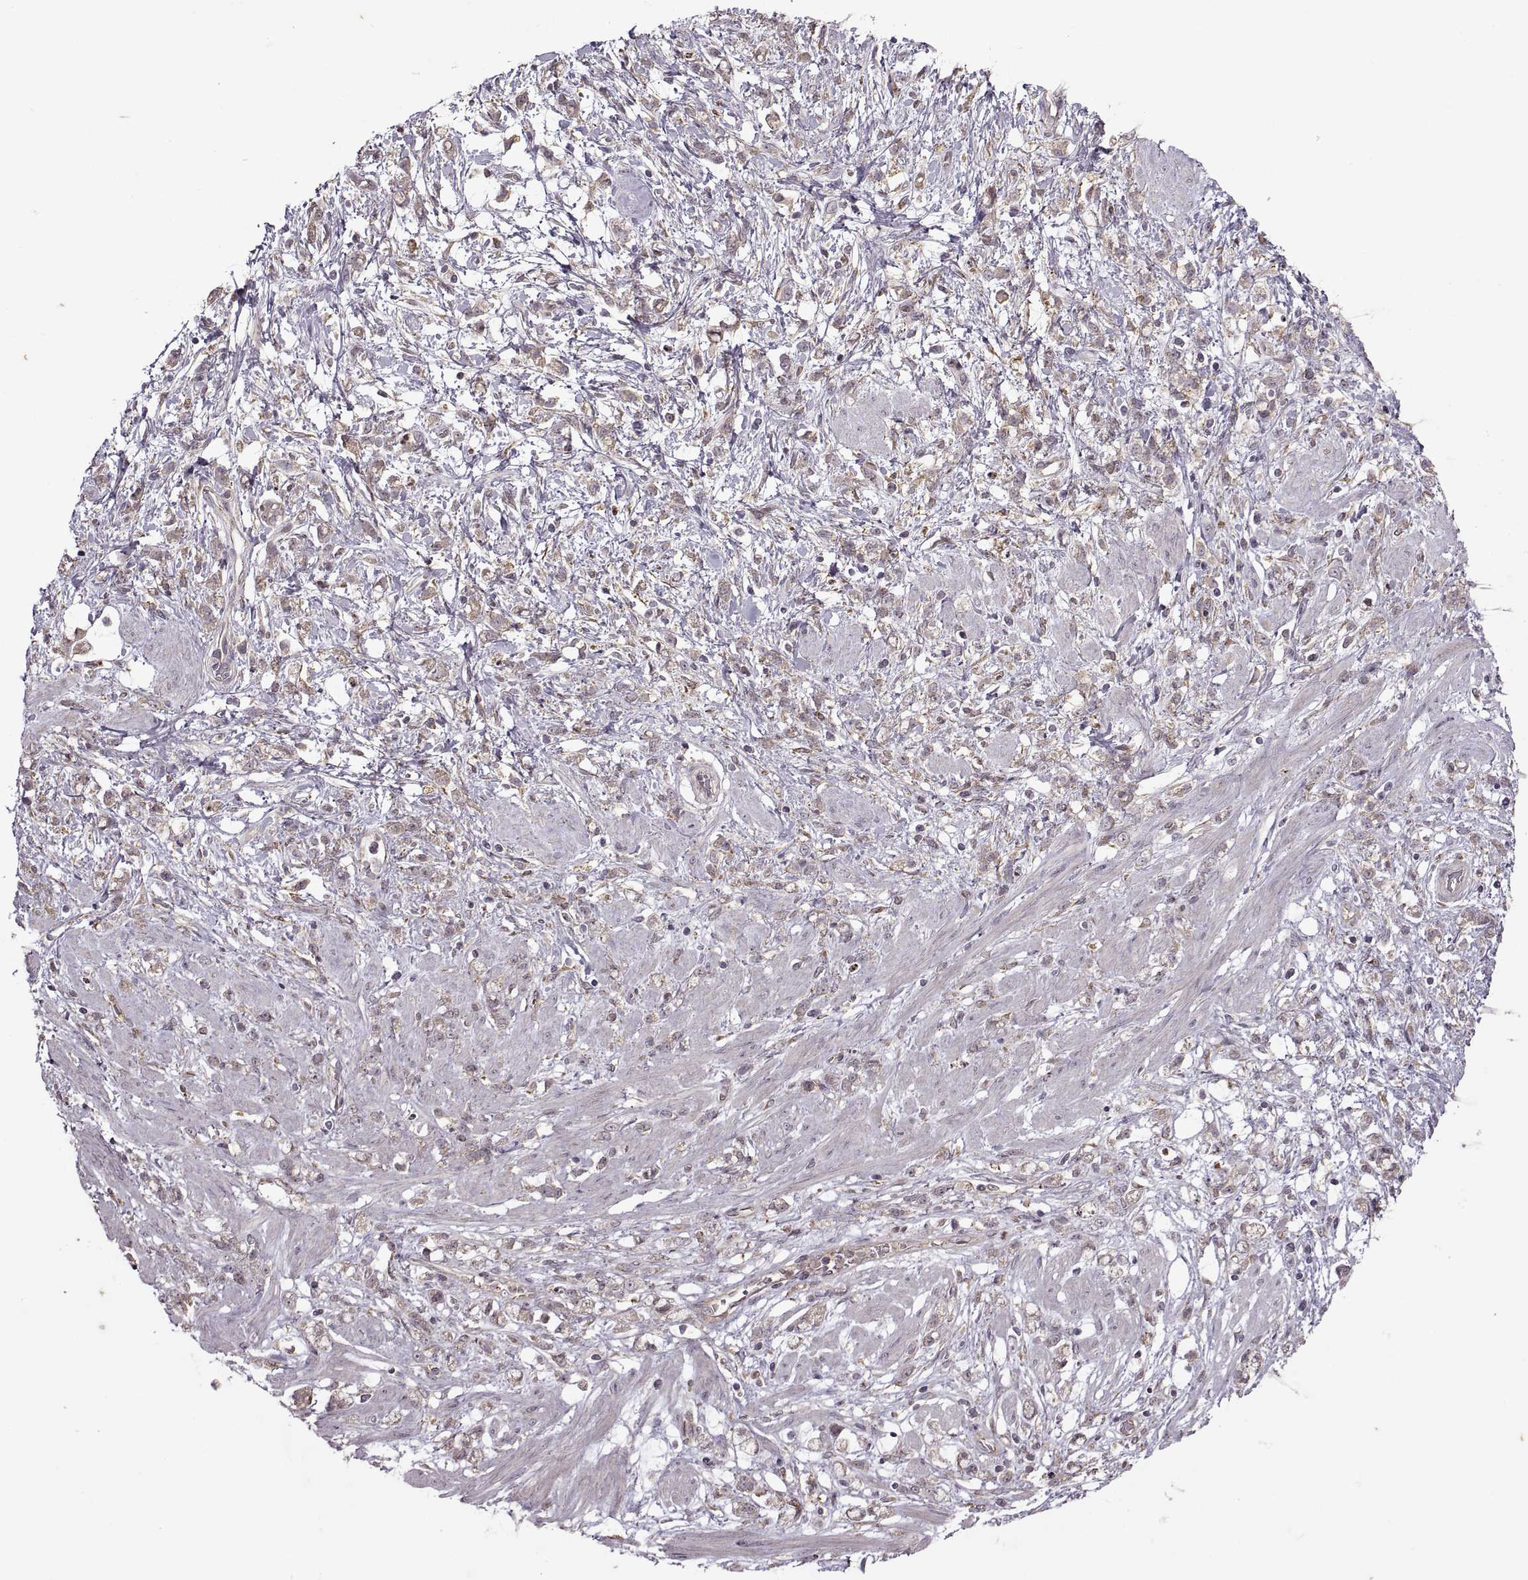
{"staining": {"intensity": "negative", "quantity": "none", "location": "none"}, "tissue": "stomach cancer", "cell_type": "Tumor cells", "image_type": "cancer", "snomed": [{"axis": "morphology", "description": "Adenocarcinoma, NOS"}, {"axis": "topography", "description": "Stomach"}], "caption": "Stomach cancer was stained to show a protein in brown. There is no significant positivity in tumor cells.", "gene": "PIERCE1", "patient": {"sex": "female", "age": 60}}